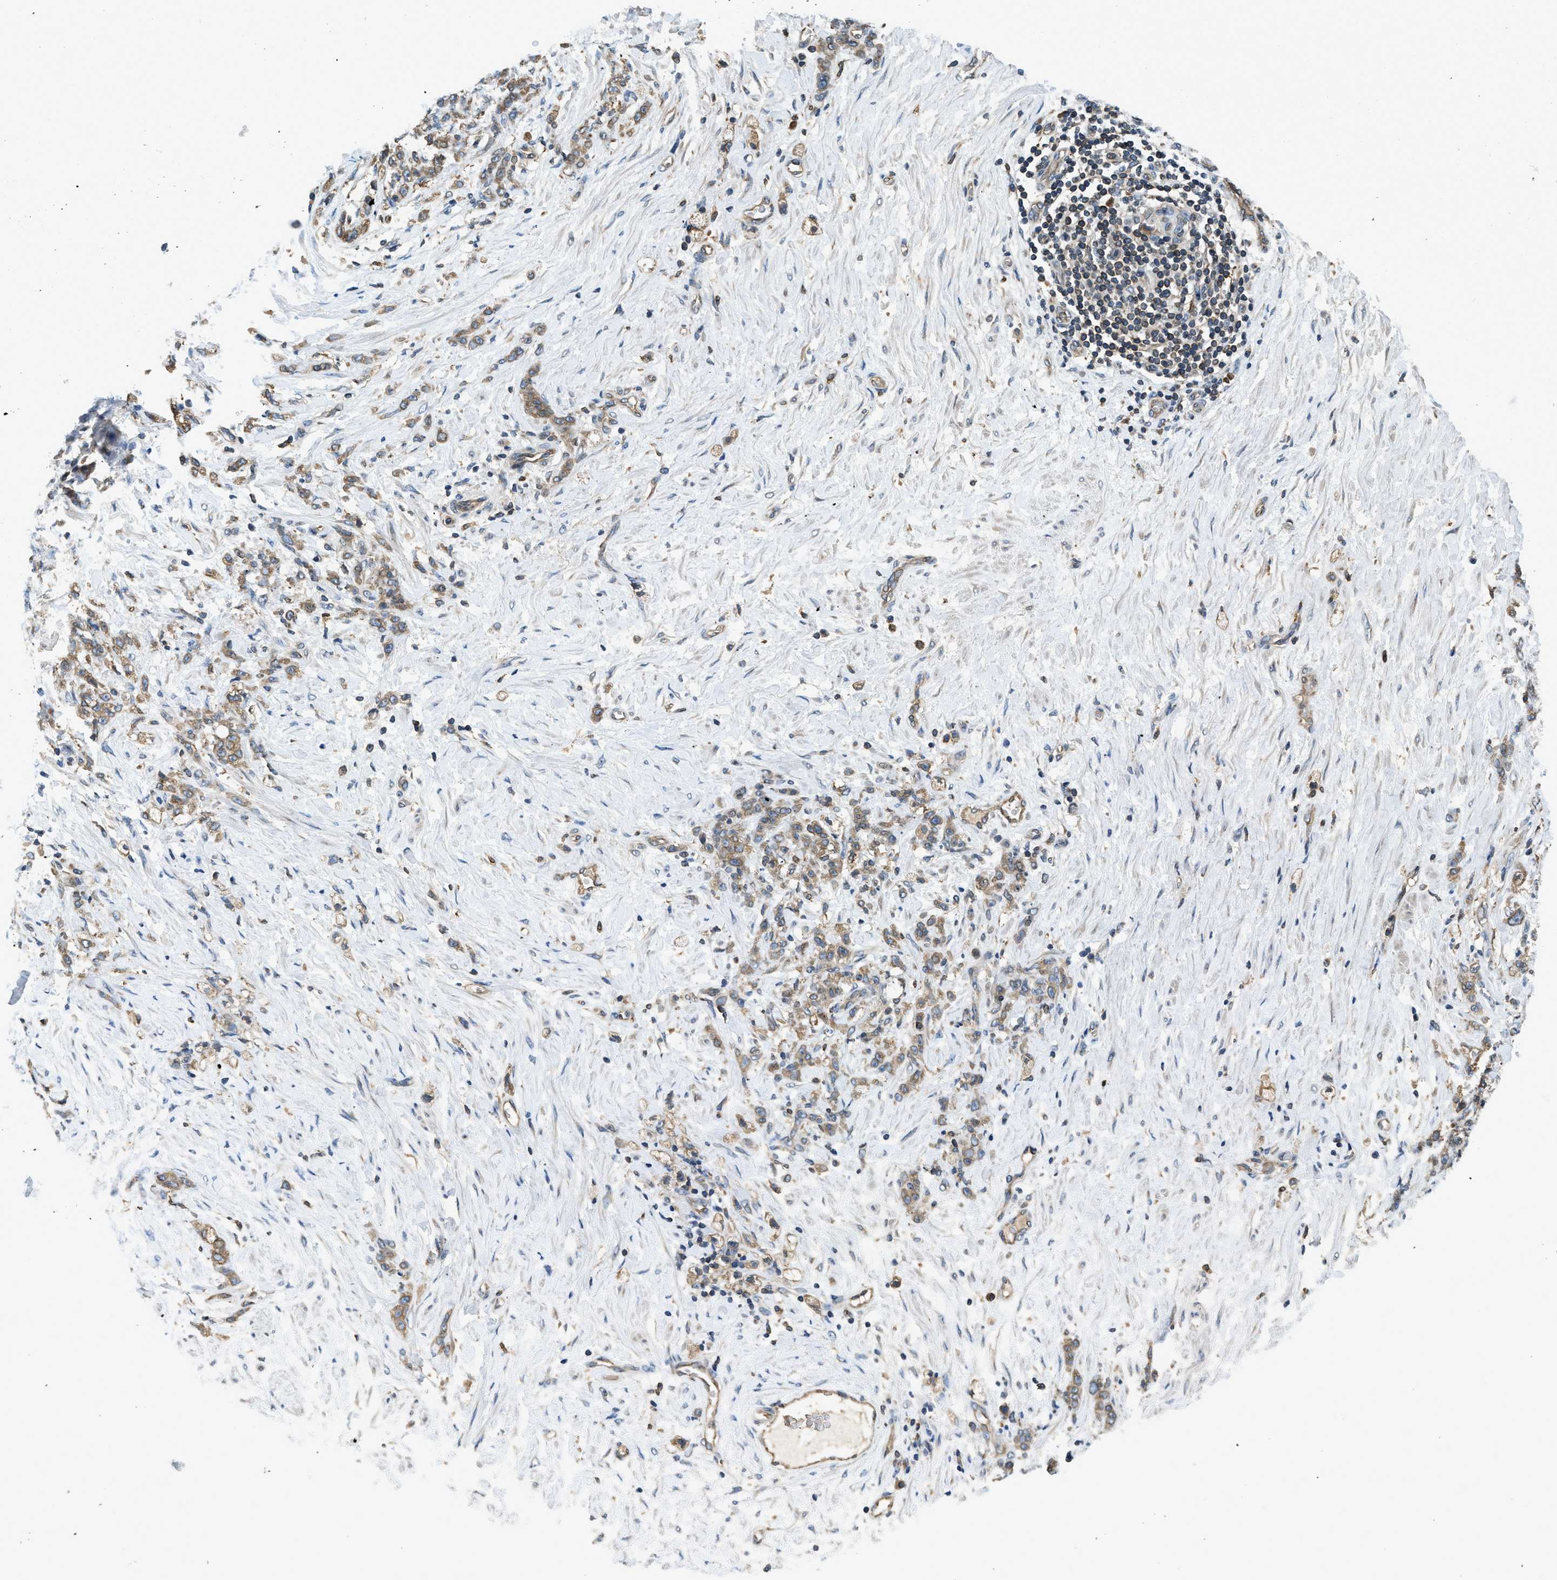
{"staining": {"intensity": "moderate", "quantity": ">75%", "location": "cytoplasmic/membranous"}, "tissue": "stomach cancer", "cell_type": "Tumor cells", "image_type": "cancer", "snomed": [{"axis": "morphology", "description": "Adenocarcinoma, NOS"}, {"axis": "topography", "description": "Stomach"}], "caption": "Stomach cancer (adenocarcinoma) was stained to show a protein in brown. There is medium levels of moderate cytoplasmic/membranous expression in approximately >75% of tumor cells. (Brightfield microscopy of DAB IHC at high magnification).", "gene": "BCAP31", "patient": {"sex": "male", "age": 82}}